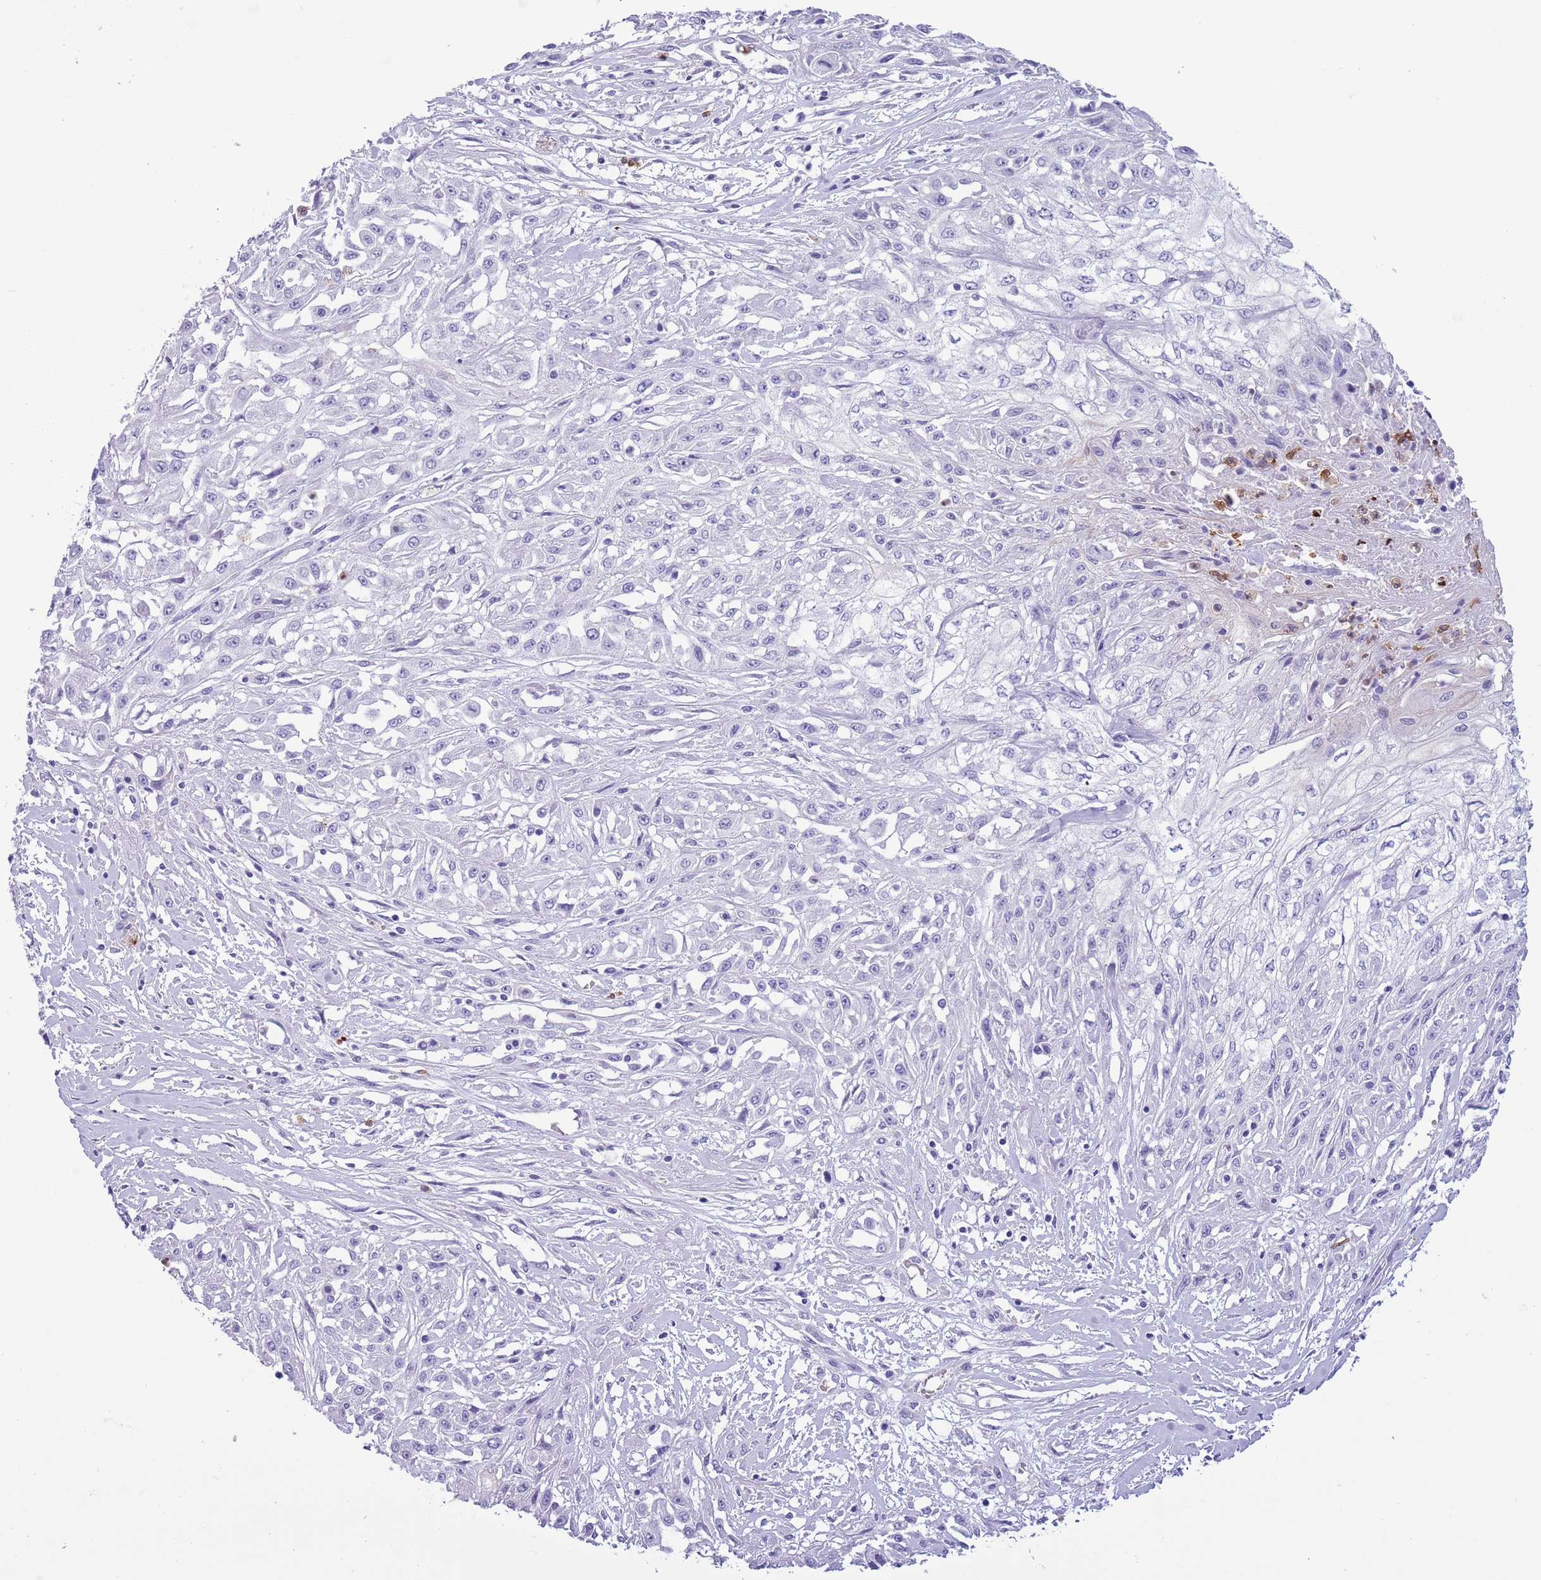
{"staining": {"intensity": "weak", "quantity": "<25%", "location": "cytoplasmic/membranous"}, "tissue": "skin cancer", "cell_type": "Tumor cells", "image_type": "cancer", "snomed": [{"axis": "morphology", "description": "Squamous cell carcinoma, NOS"}, {"axis": "morphology", "description": "Squamous cell carcinoma, metastatic, NOS"}, {"axis": "topography", "description": "Skin"}, {"axis": "topography", "description": "Lymph node"}], "caption": "Tumor cells show no significant positivity in squamous cell carcinoma (skin).", "gene": "OR6M1", "patient": {"sex": "male", "age": 75}}